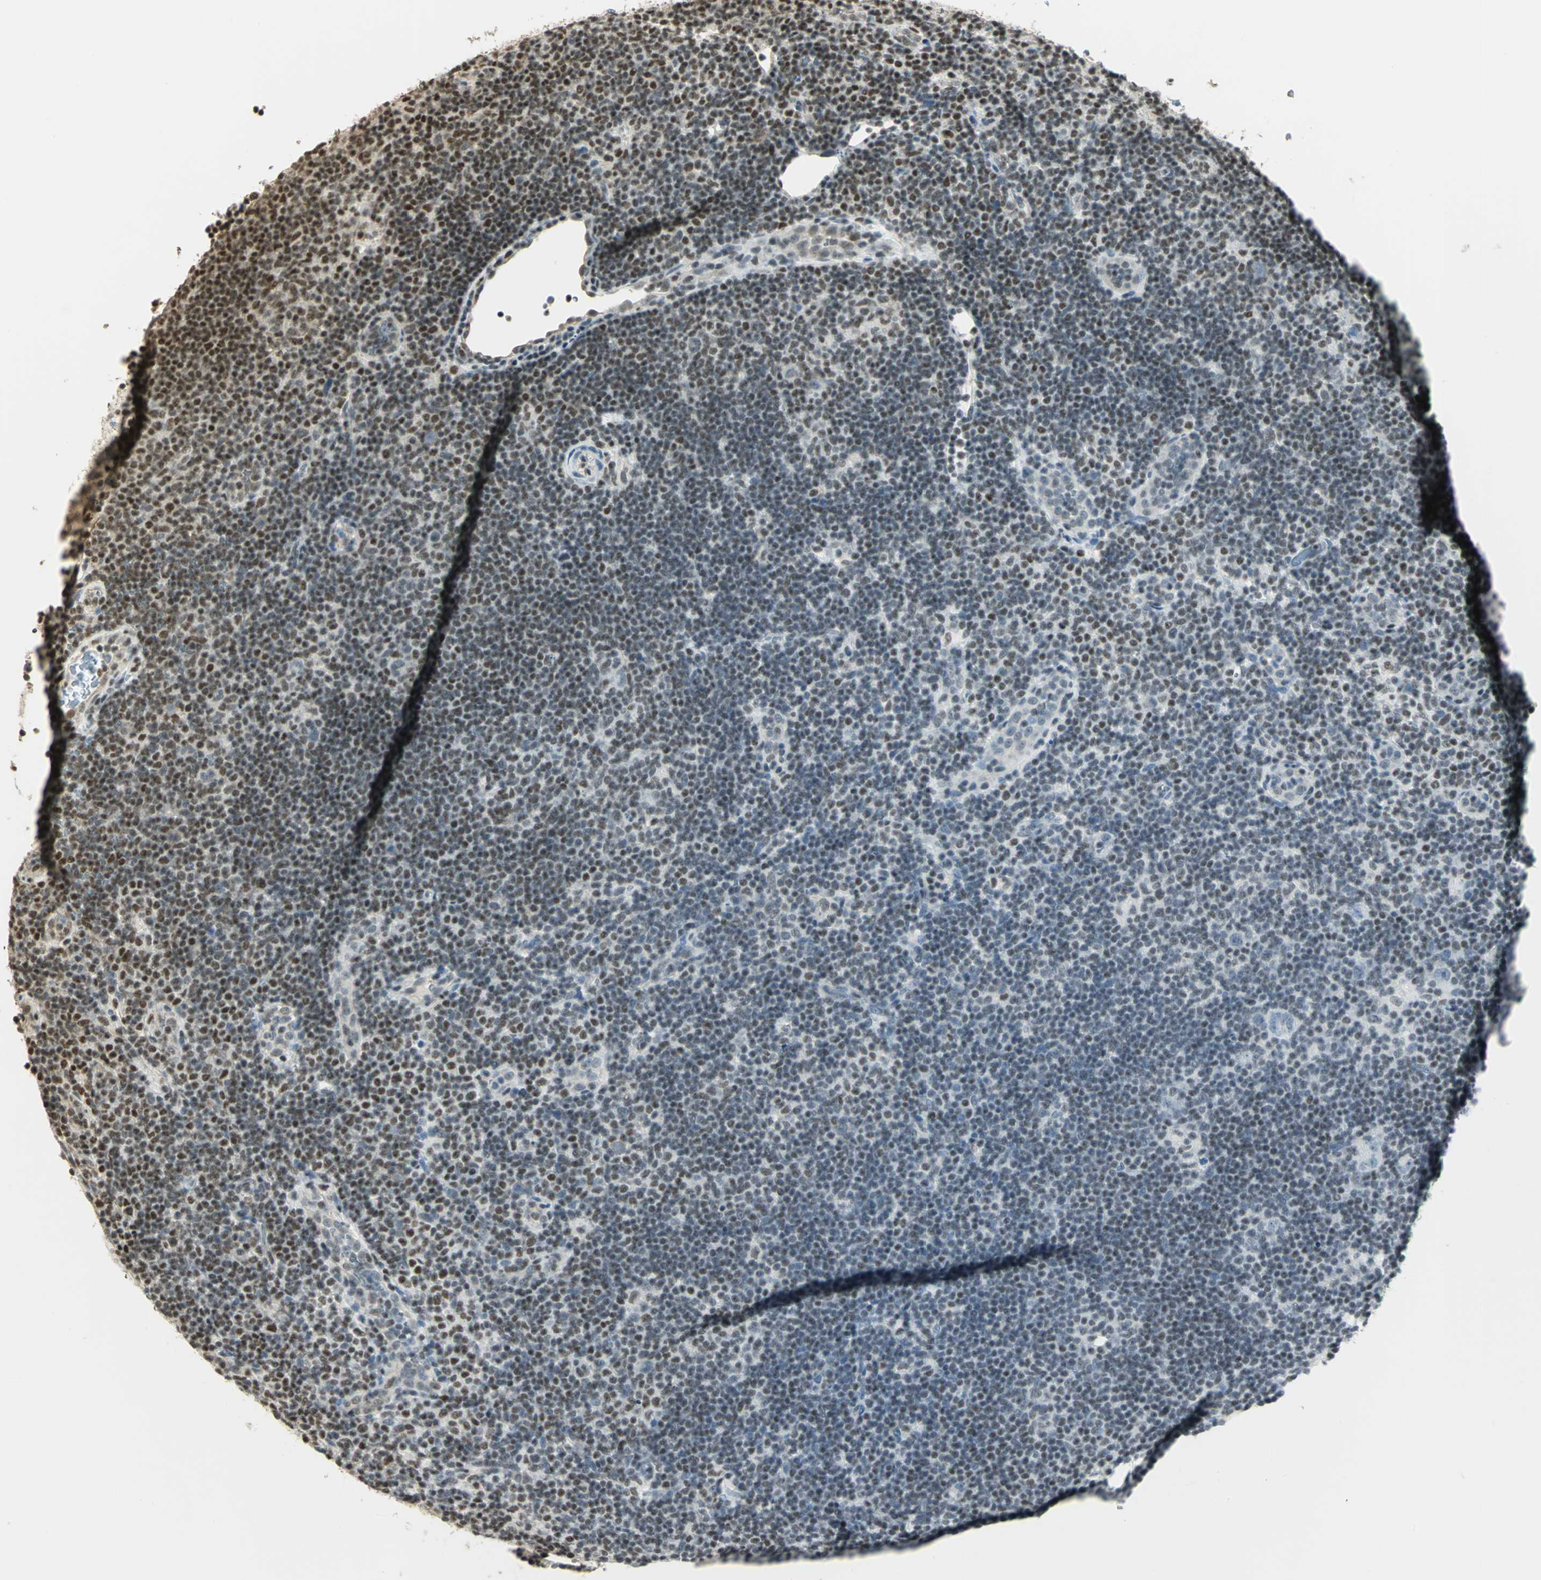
{"staining": {"intensity": "weak", "quantity": ">75%", "location": "nuclear"}, "tissue": "lymphoma", "cell_type": "Tumor cells", "image_type": "cancer", "snomed": [{"axis": "morphology", "description": "Hodgkin's disease, NOS"}, {"axis": "topography", "description": "Lymph node"}], "caption": "The histopathology image exhibits staining of lymphoma, revealing weak nuclear protein positivity (brown color) within tumor cells.", "gene": "ELF1", "patient": {"sex": "female", "age": 57}}